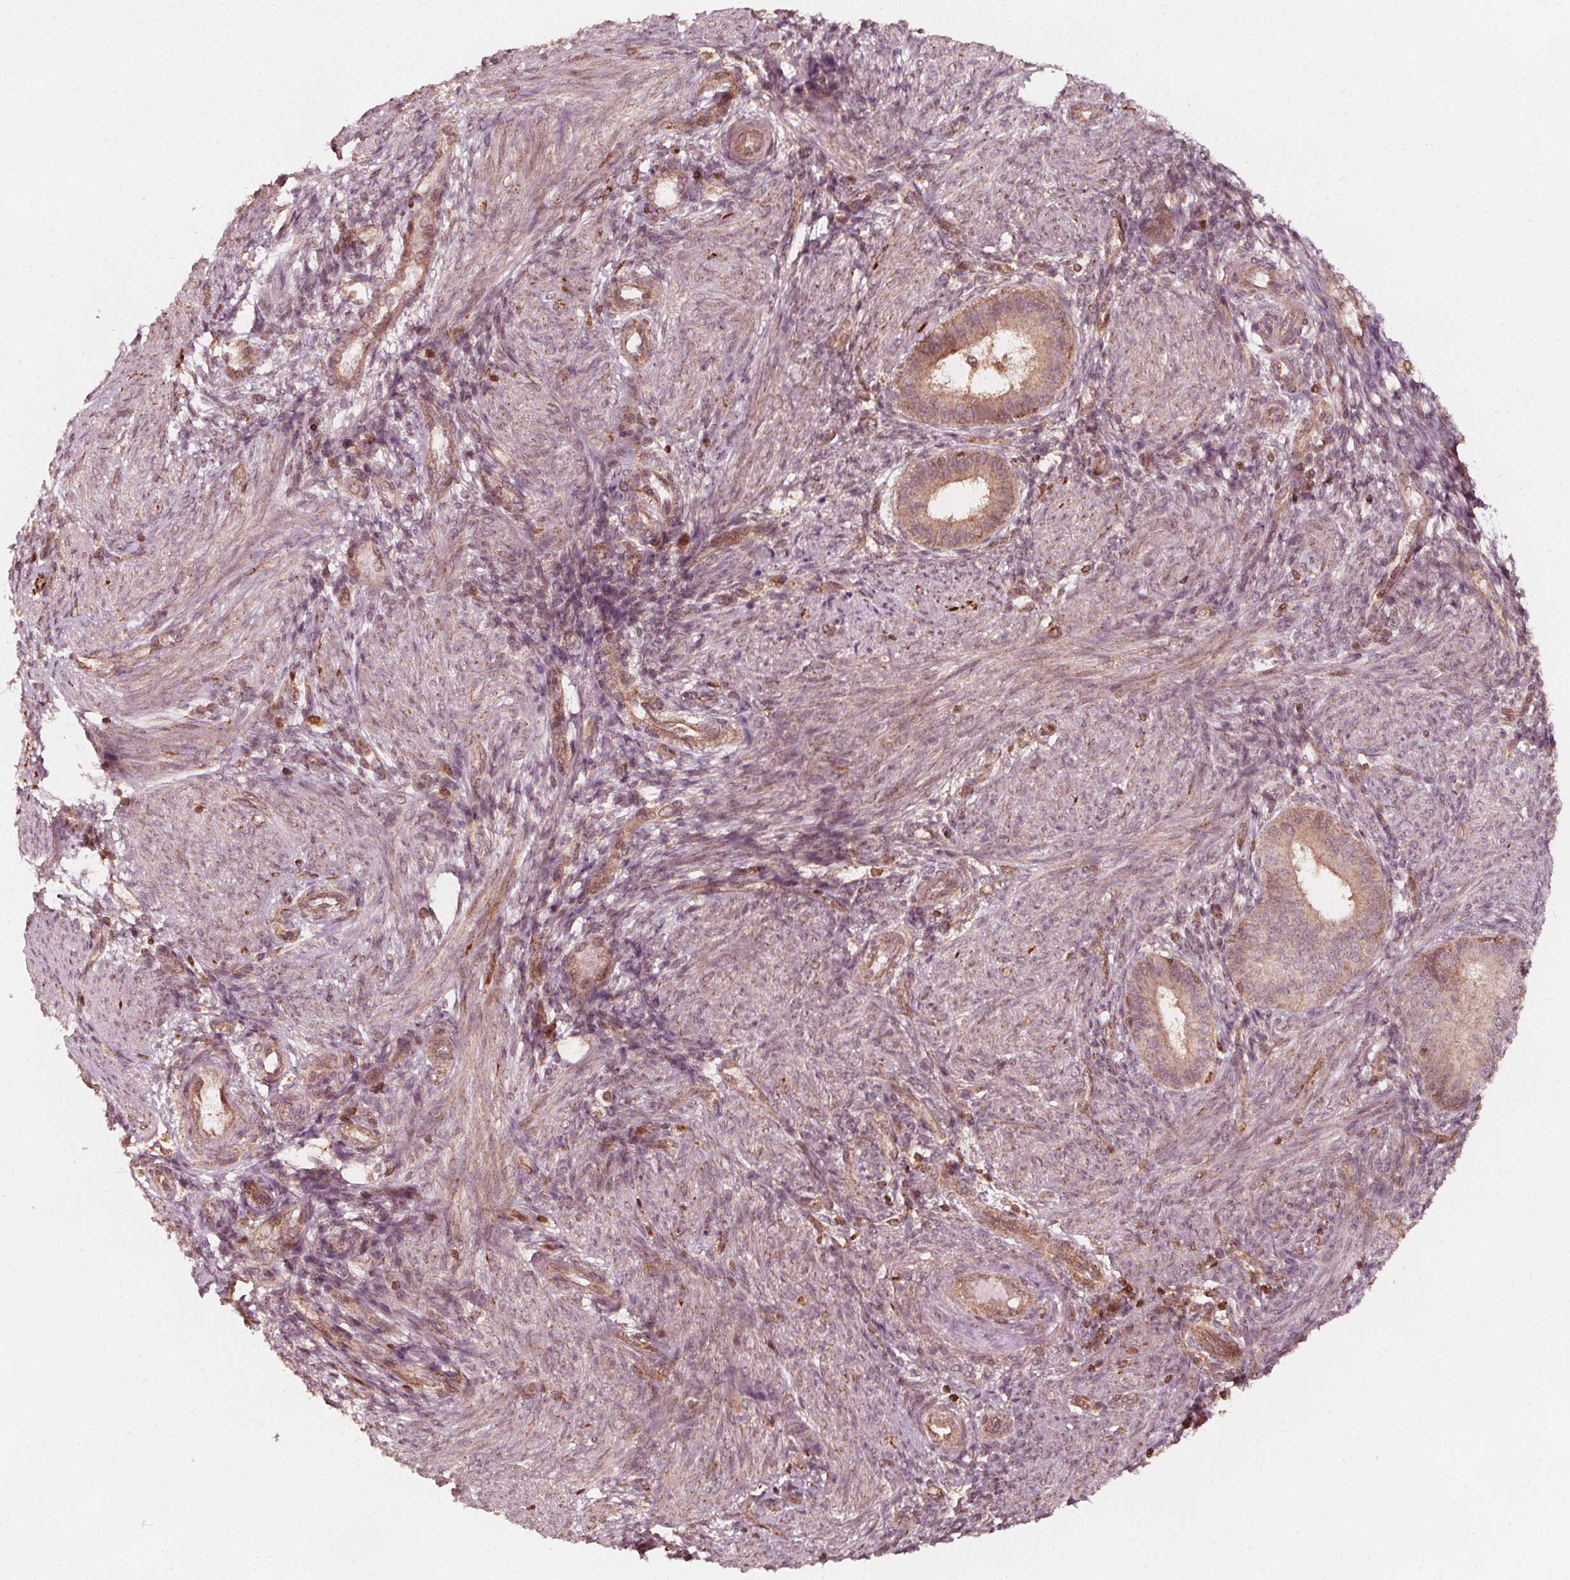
{"staining": {"intensity": "moderate", "quantity": "25%-75%", "location": "cytoplasmic/membranous,nuclear"}, "tissue": "endometrium", "cell_type": "Cells in endometrial stroma", "image_type": "normal", "snomed": [{"axis": "morphology", "description": "Normal tissue, NOS"}, {"axis": "topography", "description": "Endometrium"}], "caption": "High-magnification brightfield microscopy of benign endometrium stained with DAB (3,3'-diaminobenzidine) (brown) and counterstained with hematoxylin (blue). cells in endometrial stroma exhibit moderate cytoplasmic/membranous,nuclear positivity is appreciated in about25%-75% of cells. Nuclei are stained in blue.", "gene": "AIP", "patient": {"sex": "female", "age": 39}}